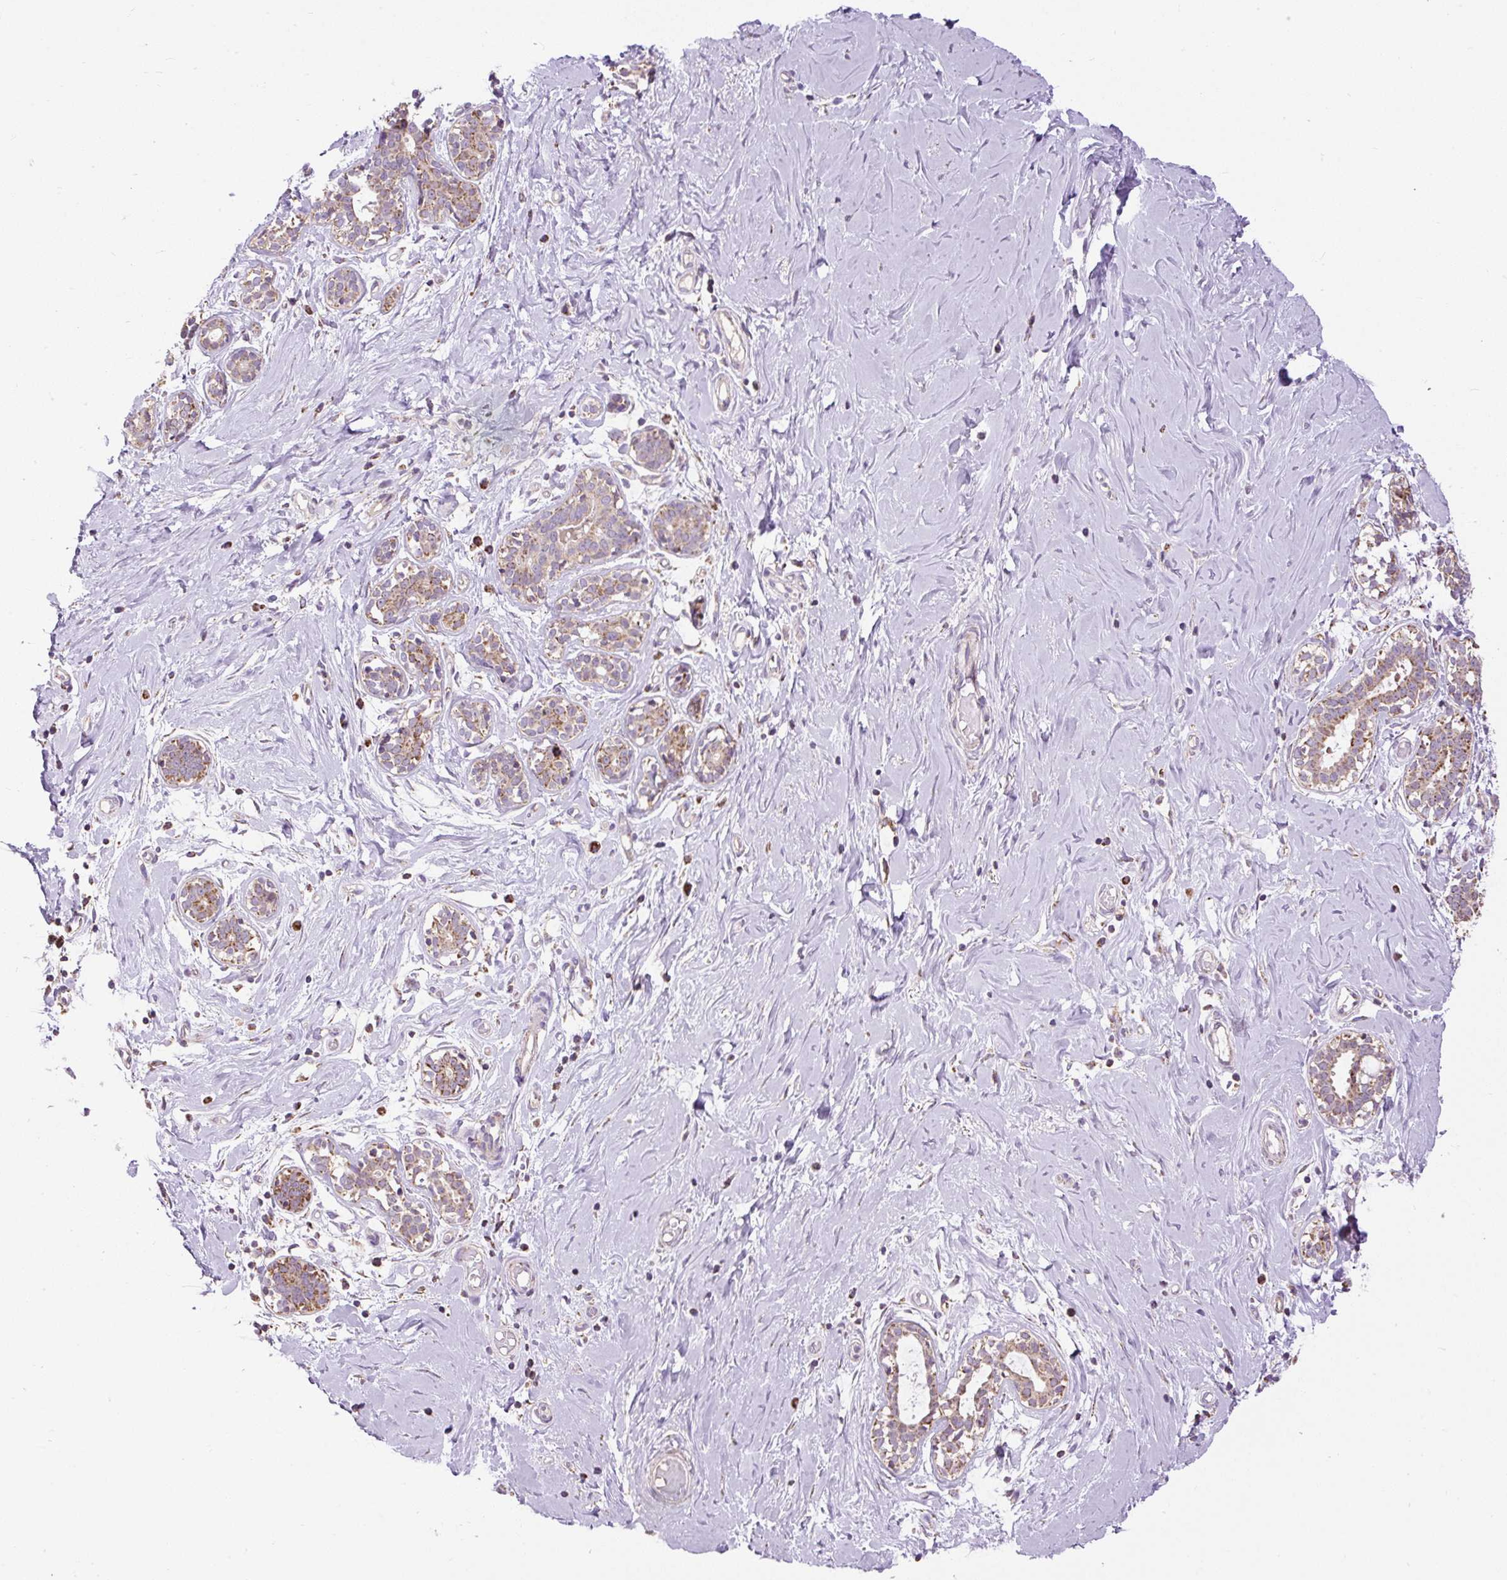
{"staining": {"intensity": "negative", "quantity": "none", "location": "none"}, "tissue": "breast", "cell_type": "Adipocytes", "image_type": "normal", "snomed": [{"axis": "morphology", "description": "Normal tissue, NOS"}, {"axis": "topography", "description": "Breast"}], "caption": "High magnification brightfield microscopy of benign breast stained with DAB (brown) and counterstained with hematoxylin (blue): adipocytes show no significant positivity.", "gene": "TM2D3", "patient": {"sex": "female", "age": 27}}